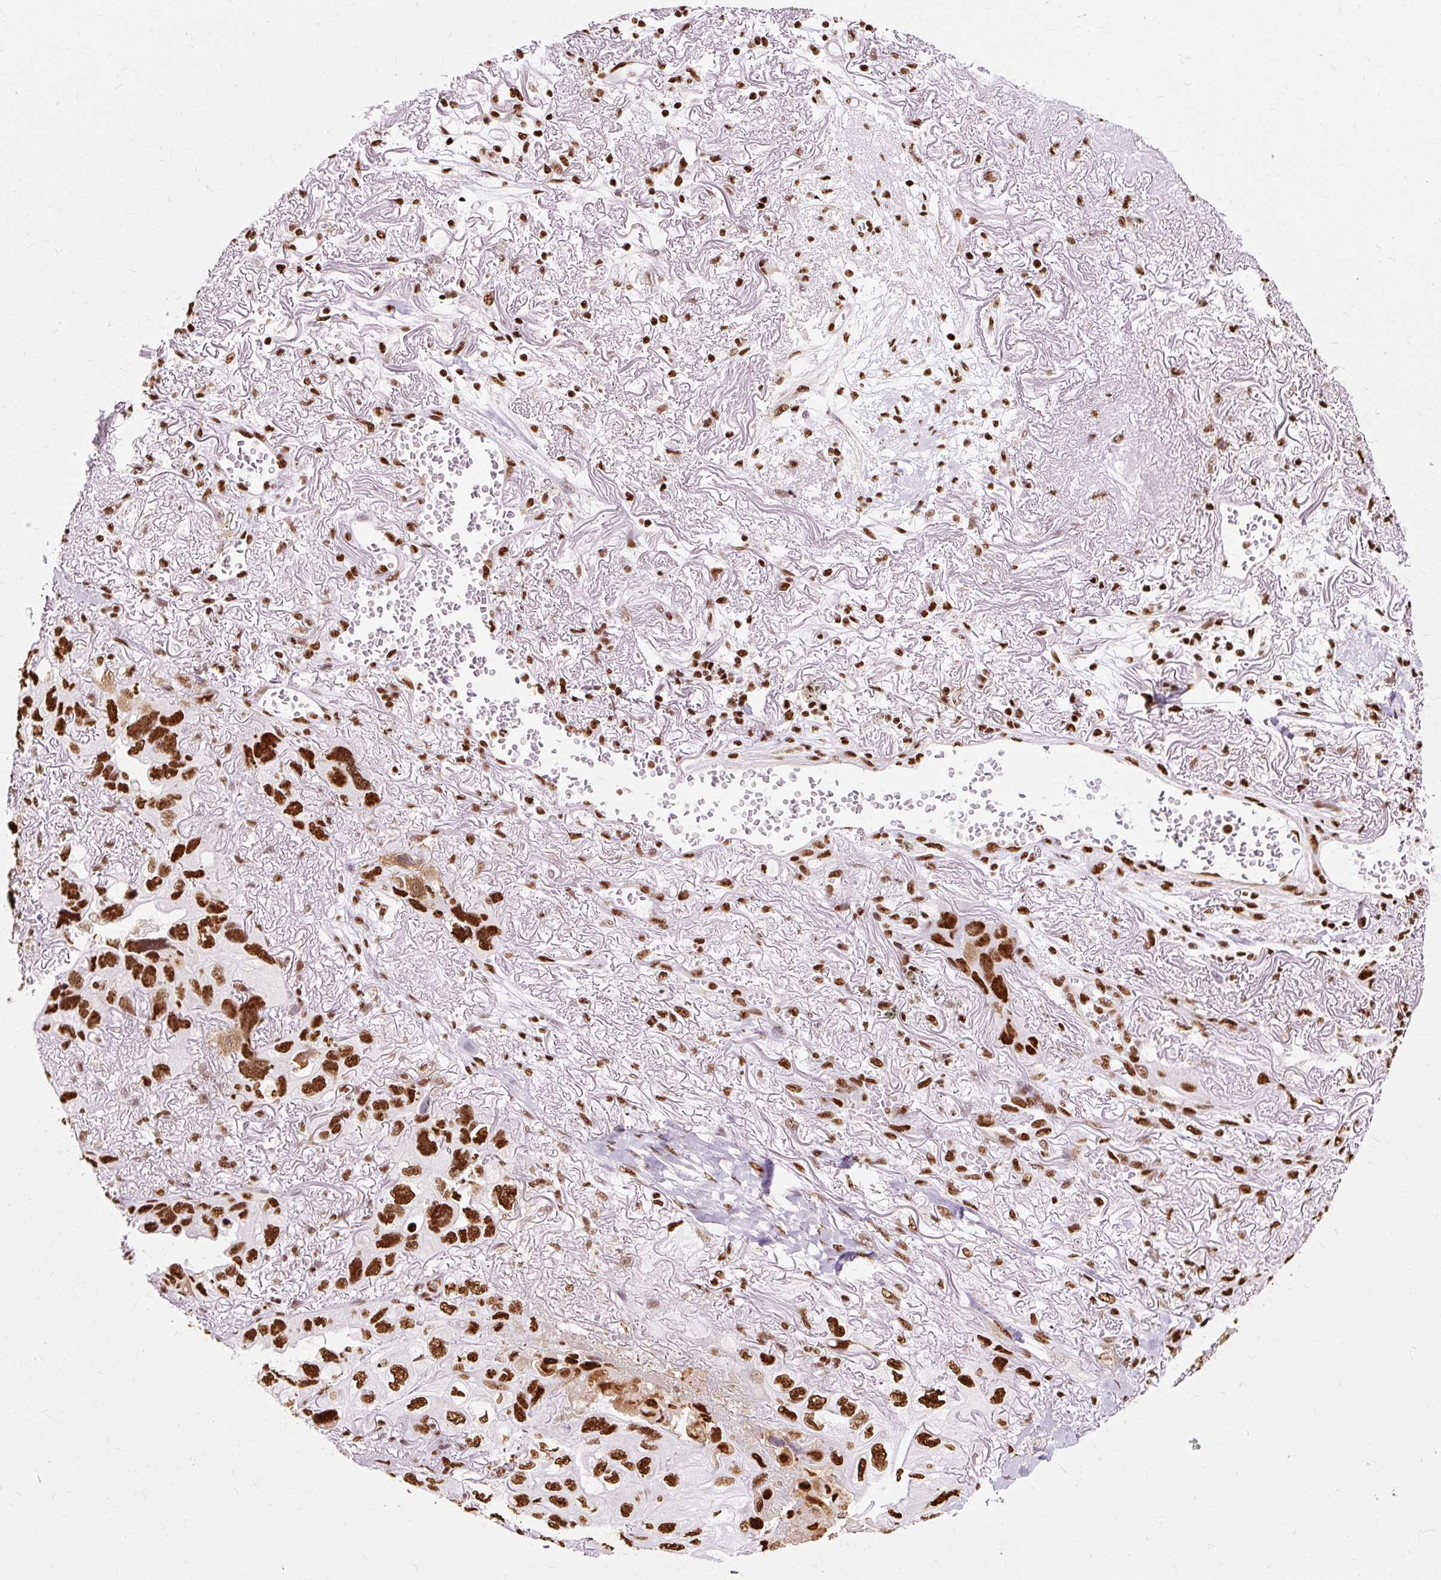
{"staining": {"intensity": "moderate", "quantity": ">75%", "location": "nuclear"}, "tissue": "lung cancer", "cell_type": "Tumor cells", "image_type": "cancer", "snomed": [{"axis": "morphology", "description": "Squamous cell carcinoma, NOS"}, {"axis": "topography", "description": "Lung"}], "caption": "Immunohistochemical staining of human squamous cell carcinoma (lung) displays medium levels of moderate nuclear expression in approximately >75% of tumor cells. (DAB IHC, brown staining for protein, blue staining for nuclei).", "gene": "XRCC6", "patient": {"sex": "female", "age": 73}}